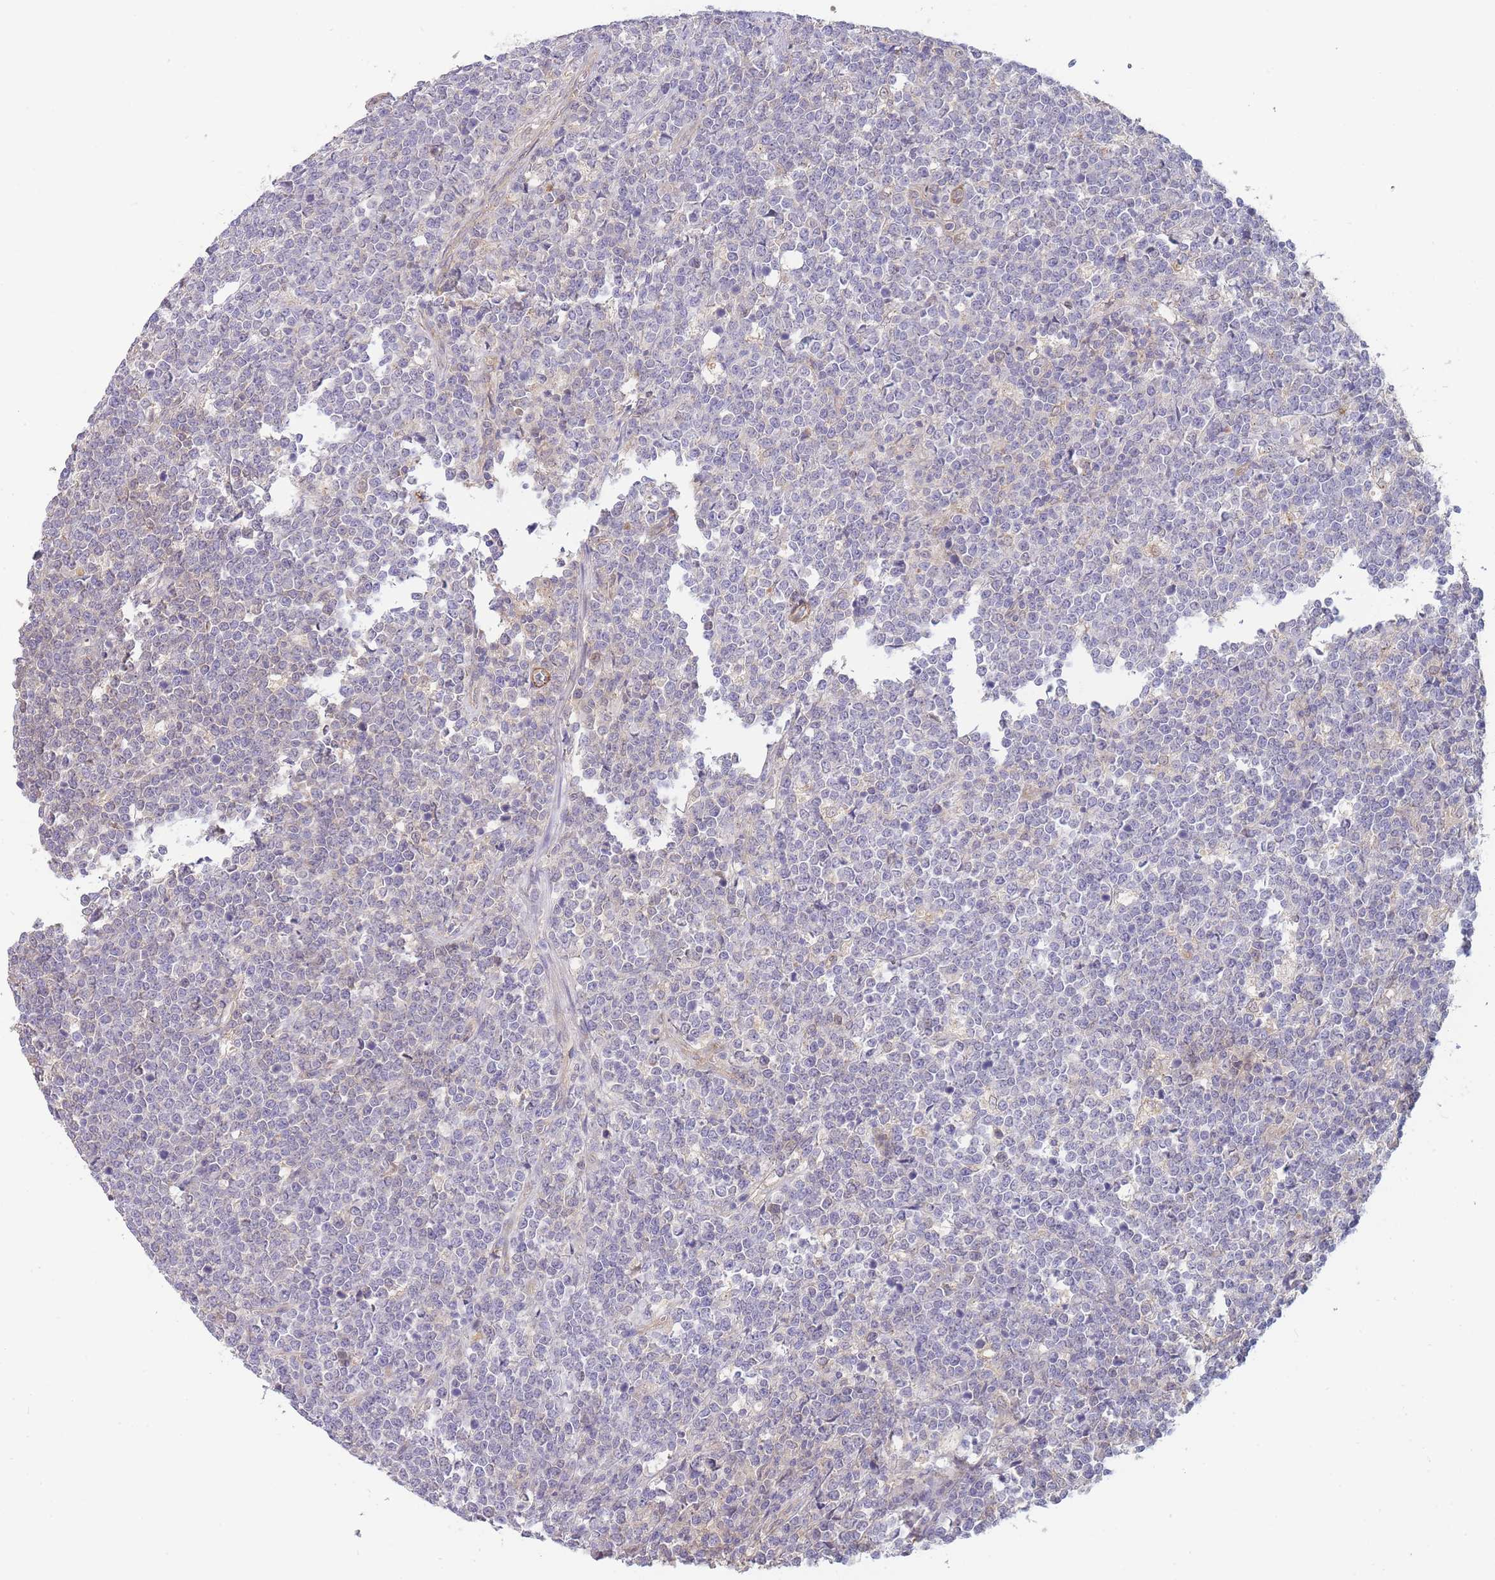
{"staining": {"intensity": "negative", "quantity": "none", "location": "none"}, "tissue": "lymphoma", "cell_type": "Tumor cells", "image_type": "cancer", "snomed": [{"axis": "morphology", "description": "Malignant lymphoma, non-Hodgkin's type, High grade"}, {"axis": "topography", "description": "Small intestine"}], "caption": "Lymphoma was stained to show a protein in brown. There is no significant positivity in tumor cells. (Stains: DAB (3,3'-diaminobenzidine) immunohistochemistry with hematoxylin counter stain, Microscopy: brightfield microscopy at high magnification).", "gene": "NDUFAF5", "patient": {"sex": "male", "age": 8}}